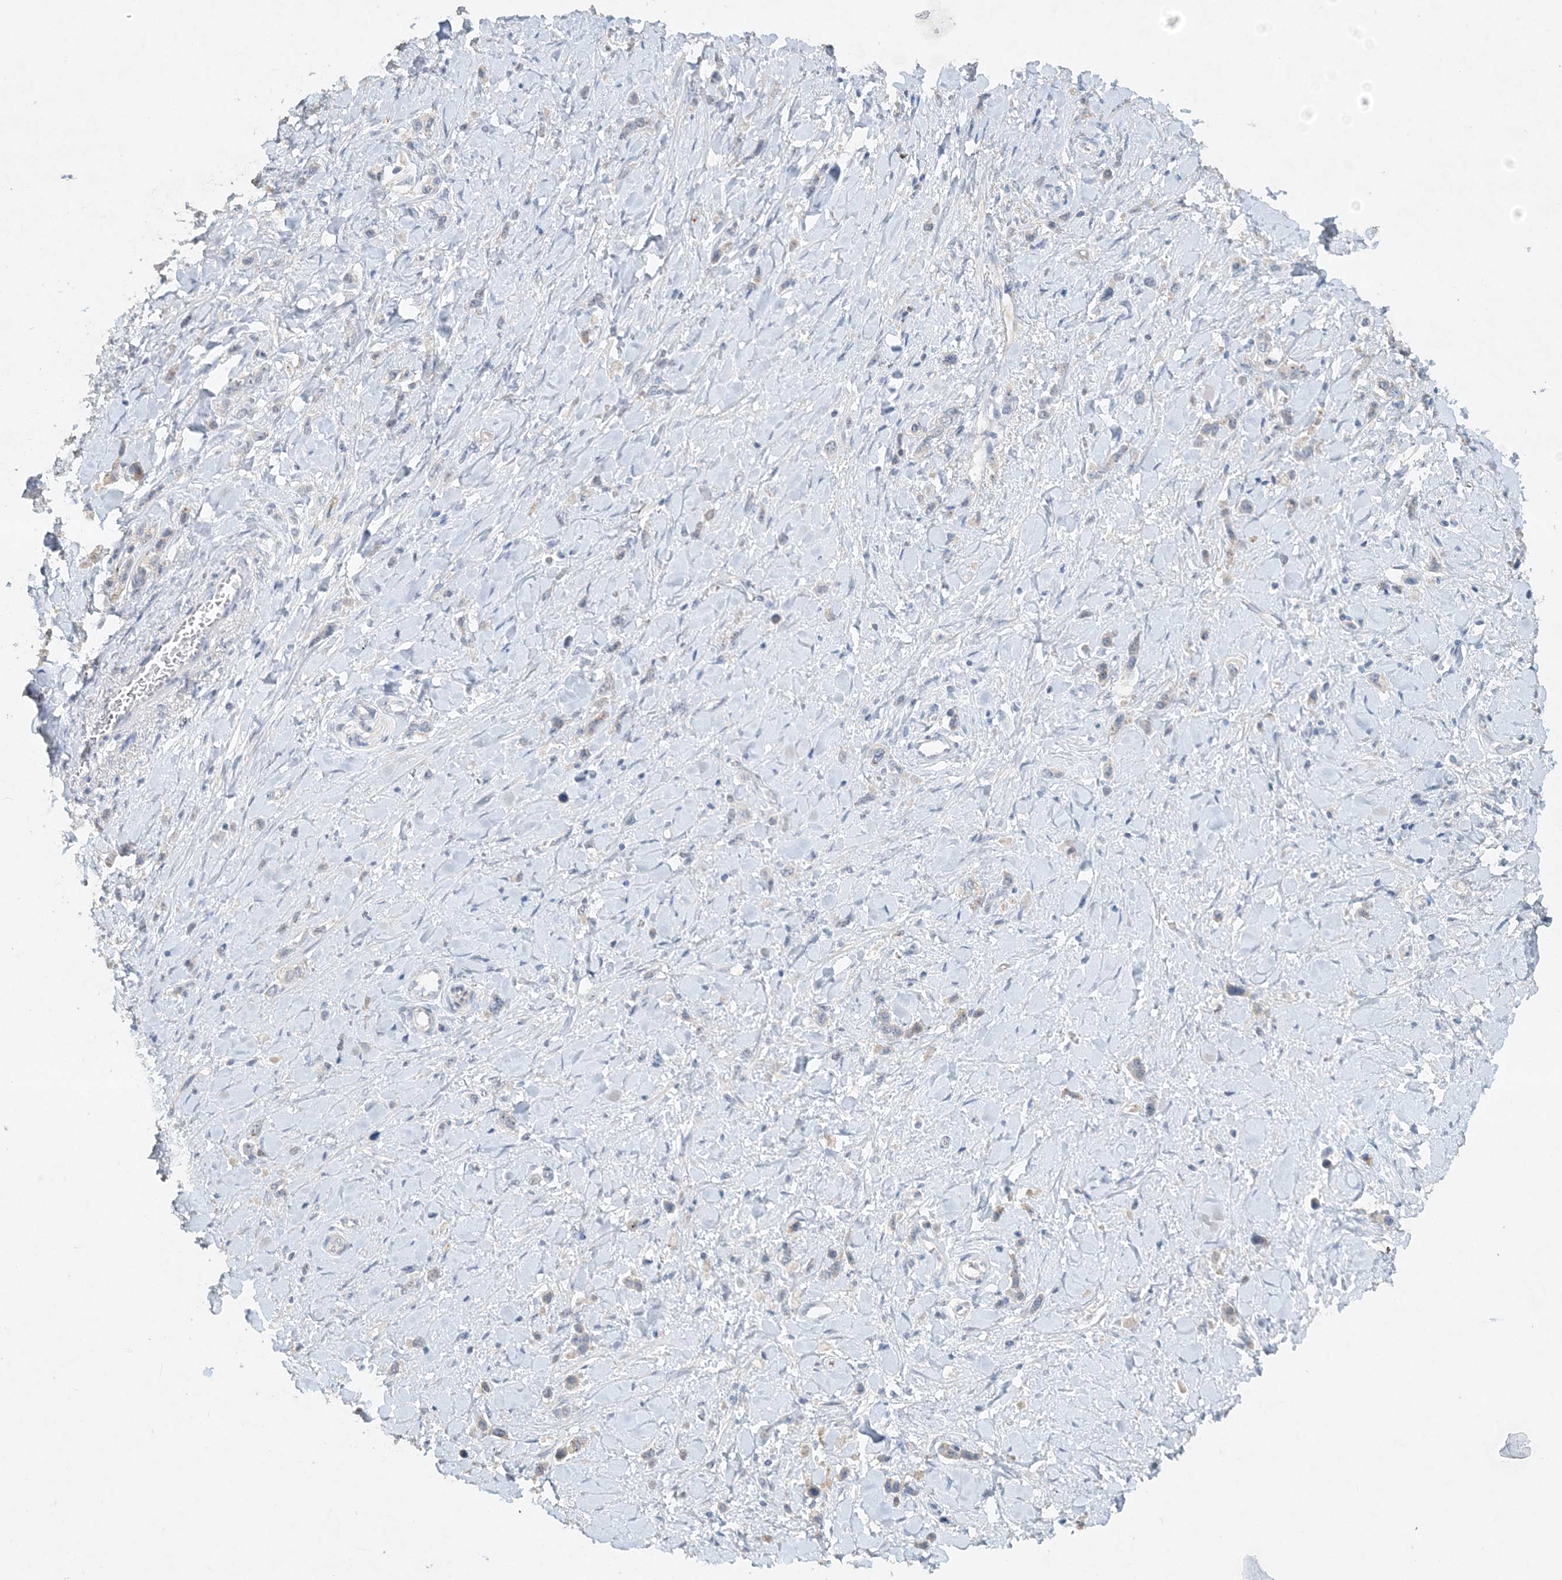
{"staining": {"intensity": "weak", "quantity": "<25%", "location": "cytoplasmic/membranous"}, "tissue": "stomach cancer", "cell_type": "Tumor cells", "image_type": "cancer", "snomed": [{"axis": "morphology", "description": "Normal tissue, NOS"}, {"axis": "morphology", "description": "Adenocarcinoma, NOS"}, {"axis": "topography", "description": "Stomach, upper"}, {"axis": "topography", "description": "Stomach"}], "caption": "High power microscopy image of an IHC micrograph of stomach cancer, revealing no significant expression in tumor cells.", "gene": "DNAH5", "patient": {"sex": "female", "age": 65}}